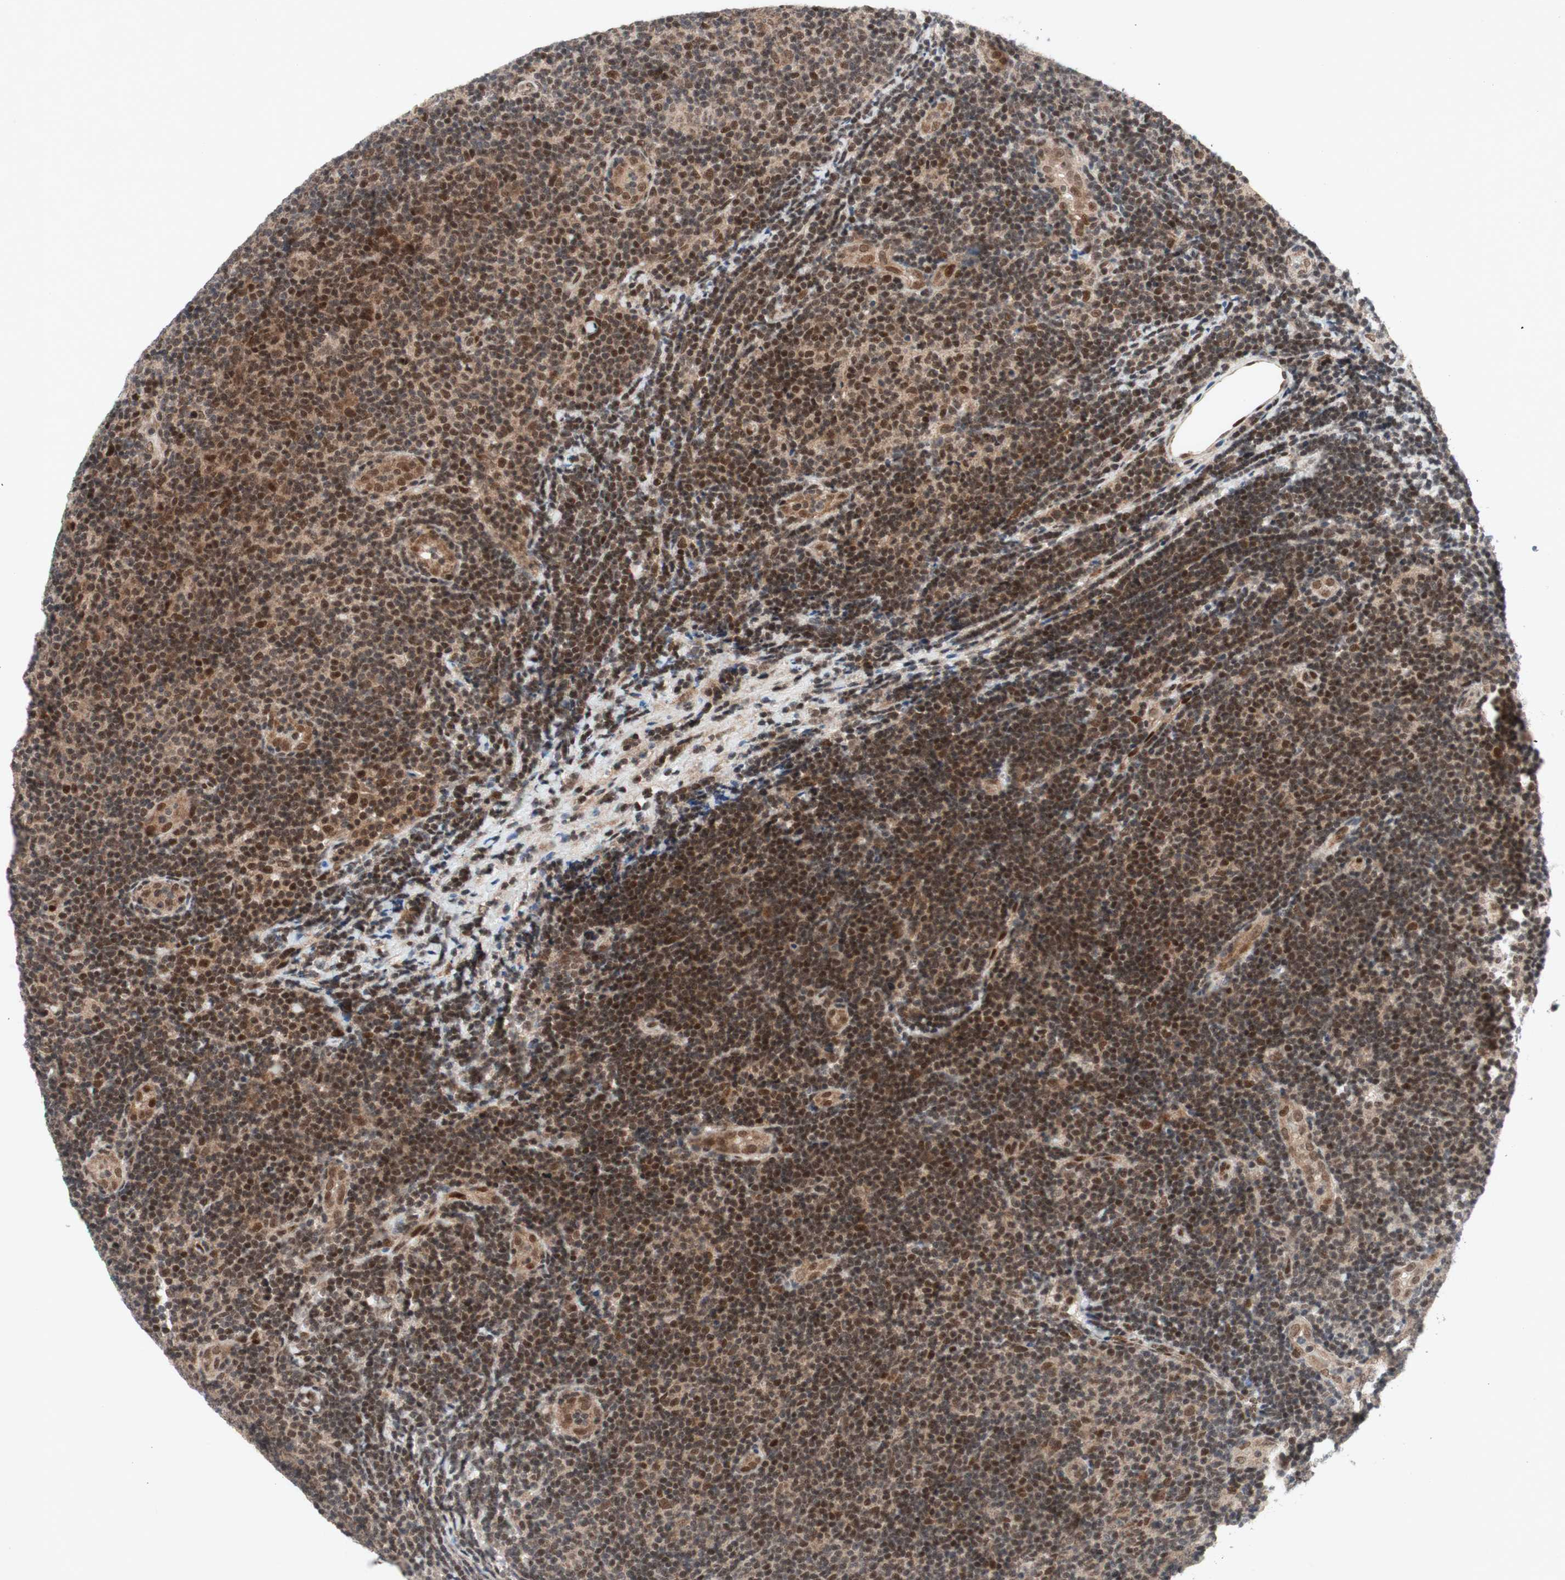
{"staining": {"intensity": "strong", "quantity": ">75%", "location": "nuclear"}, "tissue": "lymphoma", "cell_type": "Tumor cells", "image_type": "cancer", "snomed": [{"axis": "morphology", "description": "Malignant lymphoma, non-Hodgkin's type, Low grade"}, {"axis": "topography", "description": "Lymph node"}], "caption": "Protein staining demonstrates strong nuclear staining in about >75% of tumor cells in lymphoma.", "gene": "TCF12", "patient": {"sex": "male", "age": 83}}